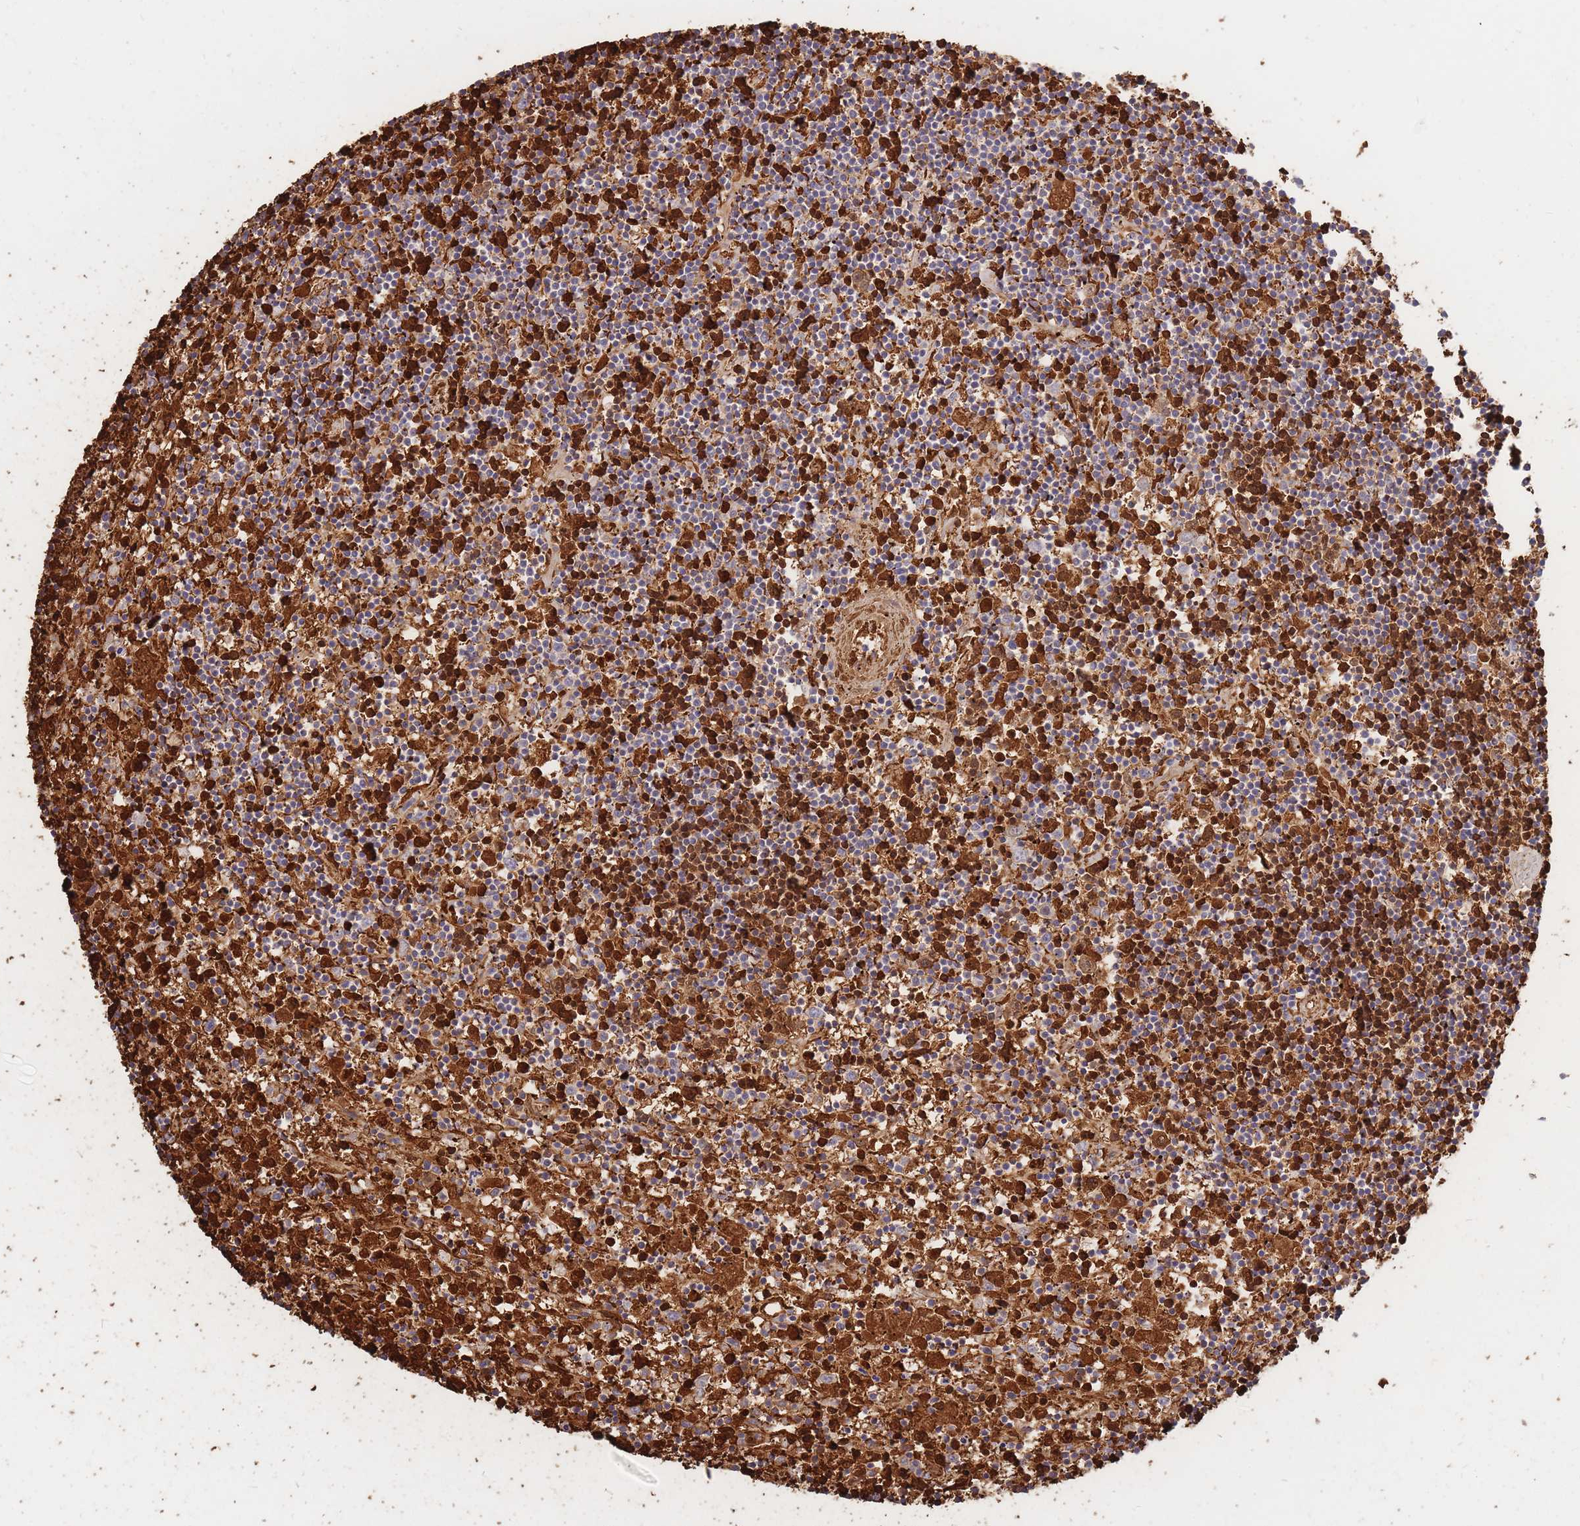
{"staining": {"intensity": "strong", "quantity": "25%-75%", "location": "cytoplasmic/membranous,nuclear"}, "tissue": "lymphoma", "cell_type": "Tumor cells", "image_type": "cancer", "snomed": [{"axis": "morphology", "description": "Malignant lymphoma, non-Hodgkin's type, Low grade"}, {"axis": "topography", "description": "Spleen"}], "caption": "Protein expression by IHC shows strong cytoplasmic/membranous and nuclear positivity in about 25%-75% of tumor cells in malignant lymphoma, non-Hodgkin's type (low-grade). Ihc stains the protein of interest in brown and the nuclei are stained blue.", "gene": "ATP10D", "patient": {"sex": "male", "age": 76}}